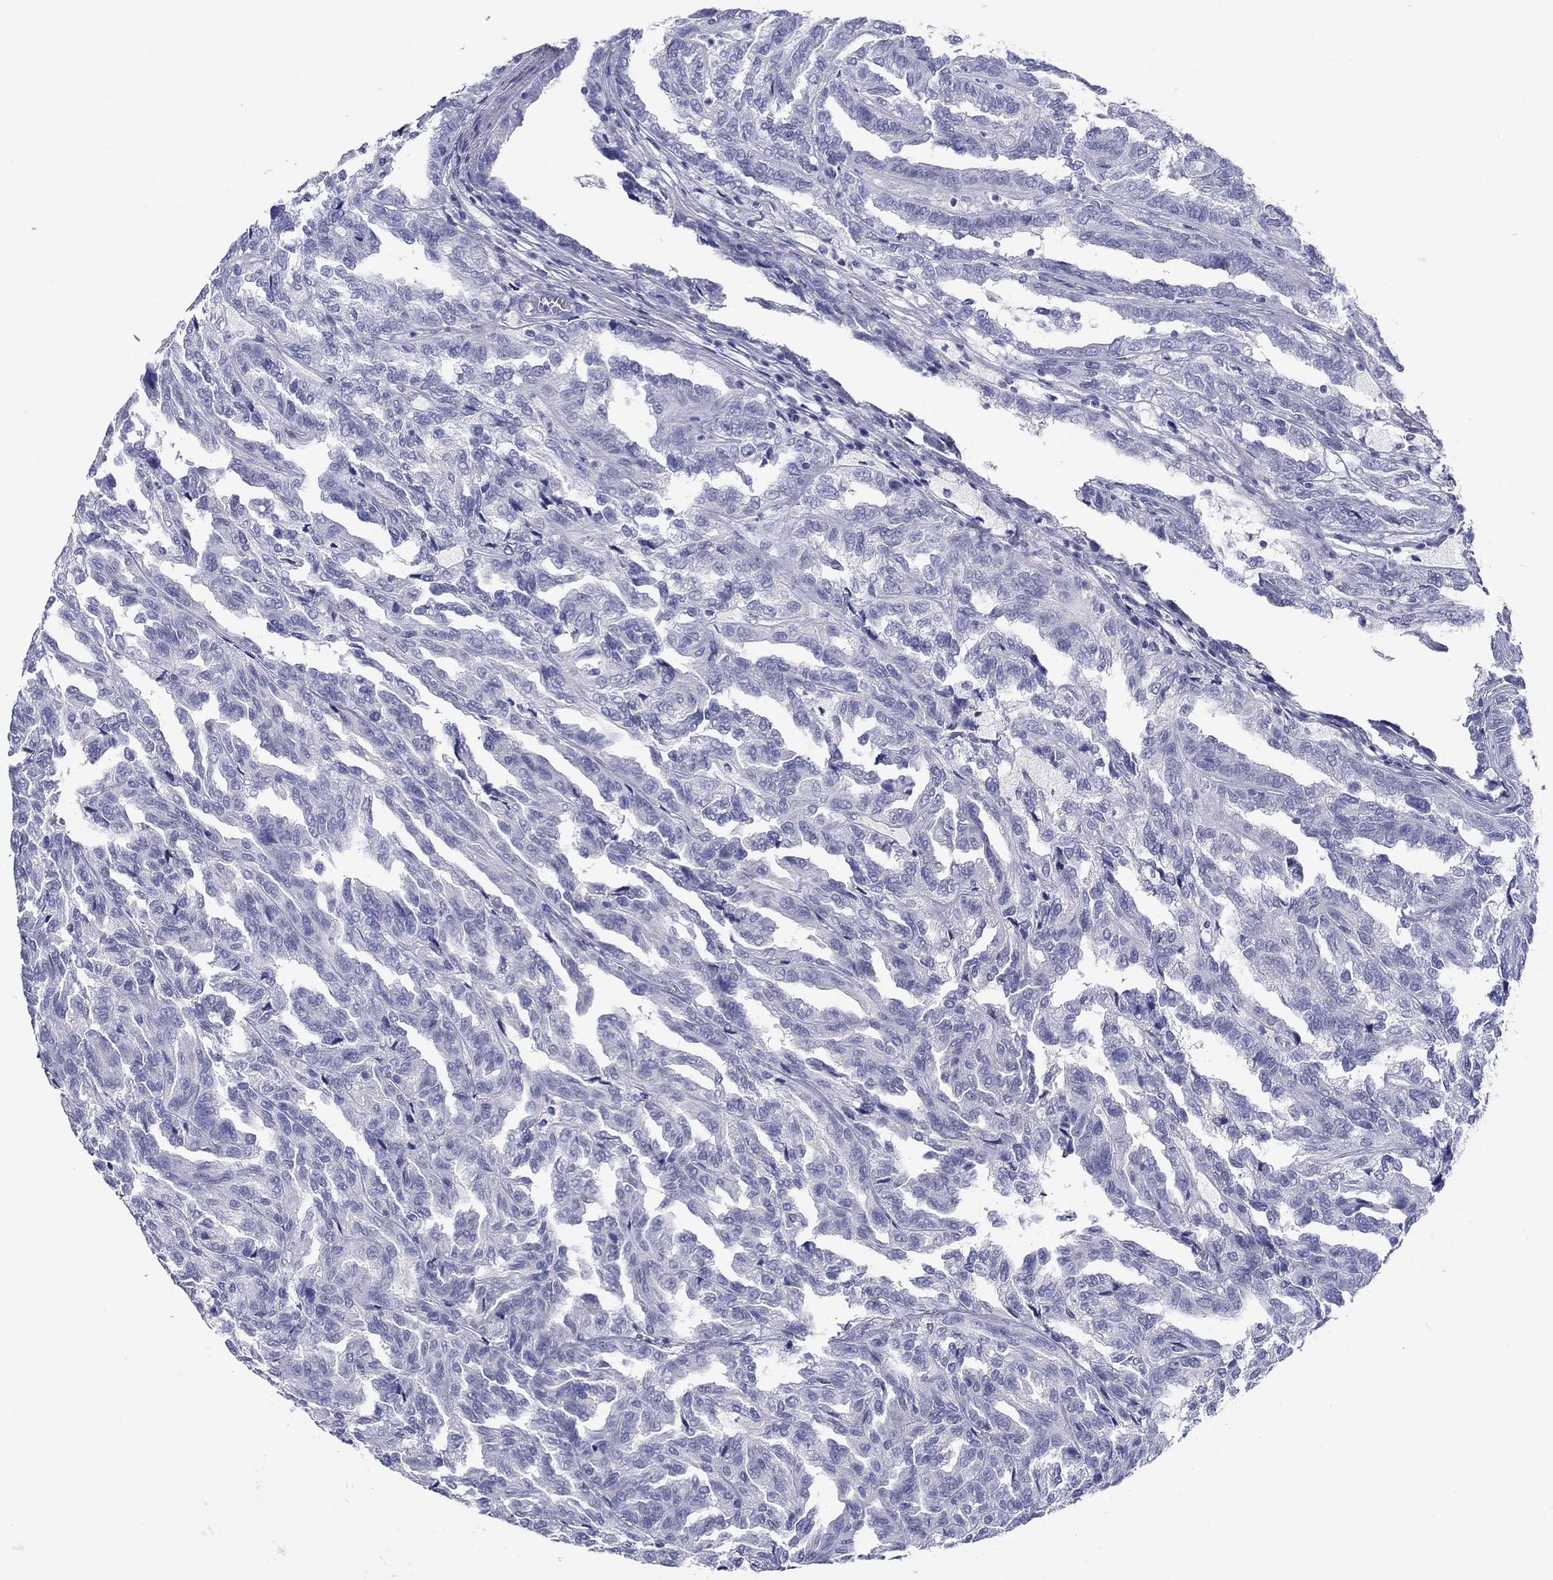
{"staining": {"intensity": "negative", "quantity": "none", "location": "none"}, "tissue": "renal cancer", "cell_type": "Tumor cells", "image_type": "cancer", "snomed": [{"axis": "morphology", "description": "Adenocarcinoma, NOS"}, {"axis": "topography", "description": "Kidney"}], "caption": "A high-resolution photomicrograph shows immunohistochemistry (IHC) staining of renal adenocarcinoma, which shows no significant positivity in tumor cells.", "gene": "ATP4A", "patient": {"sex": "male", "age": 79}}